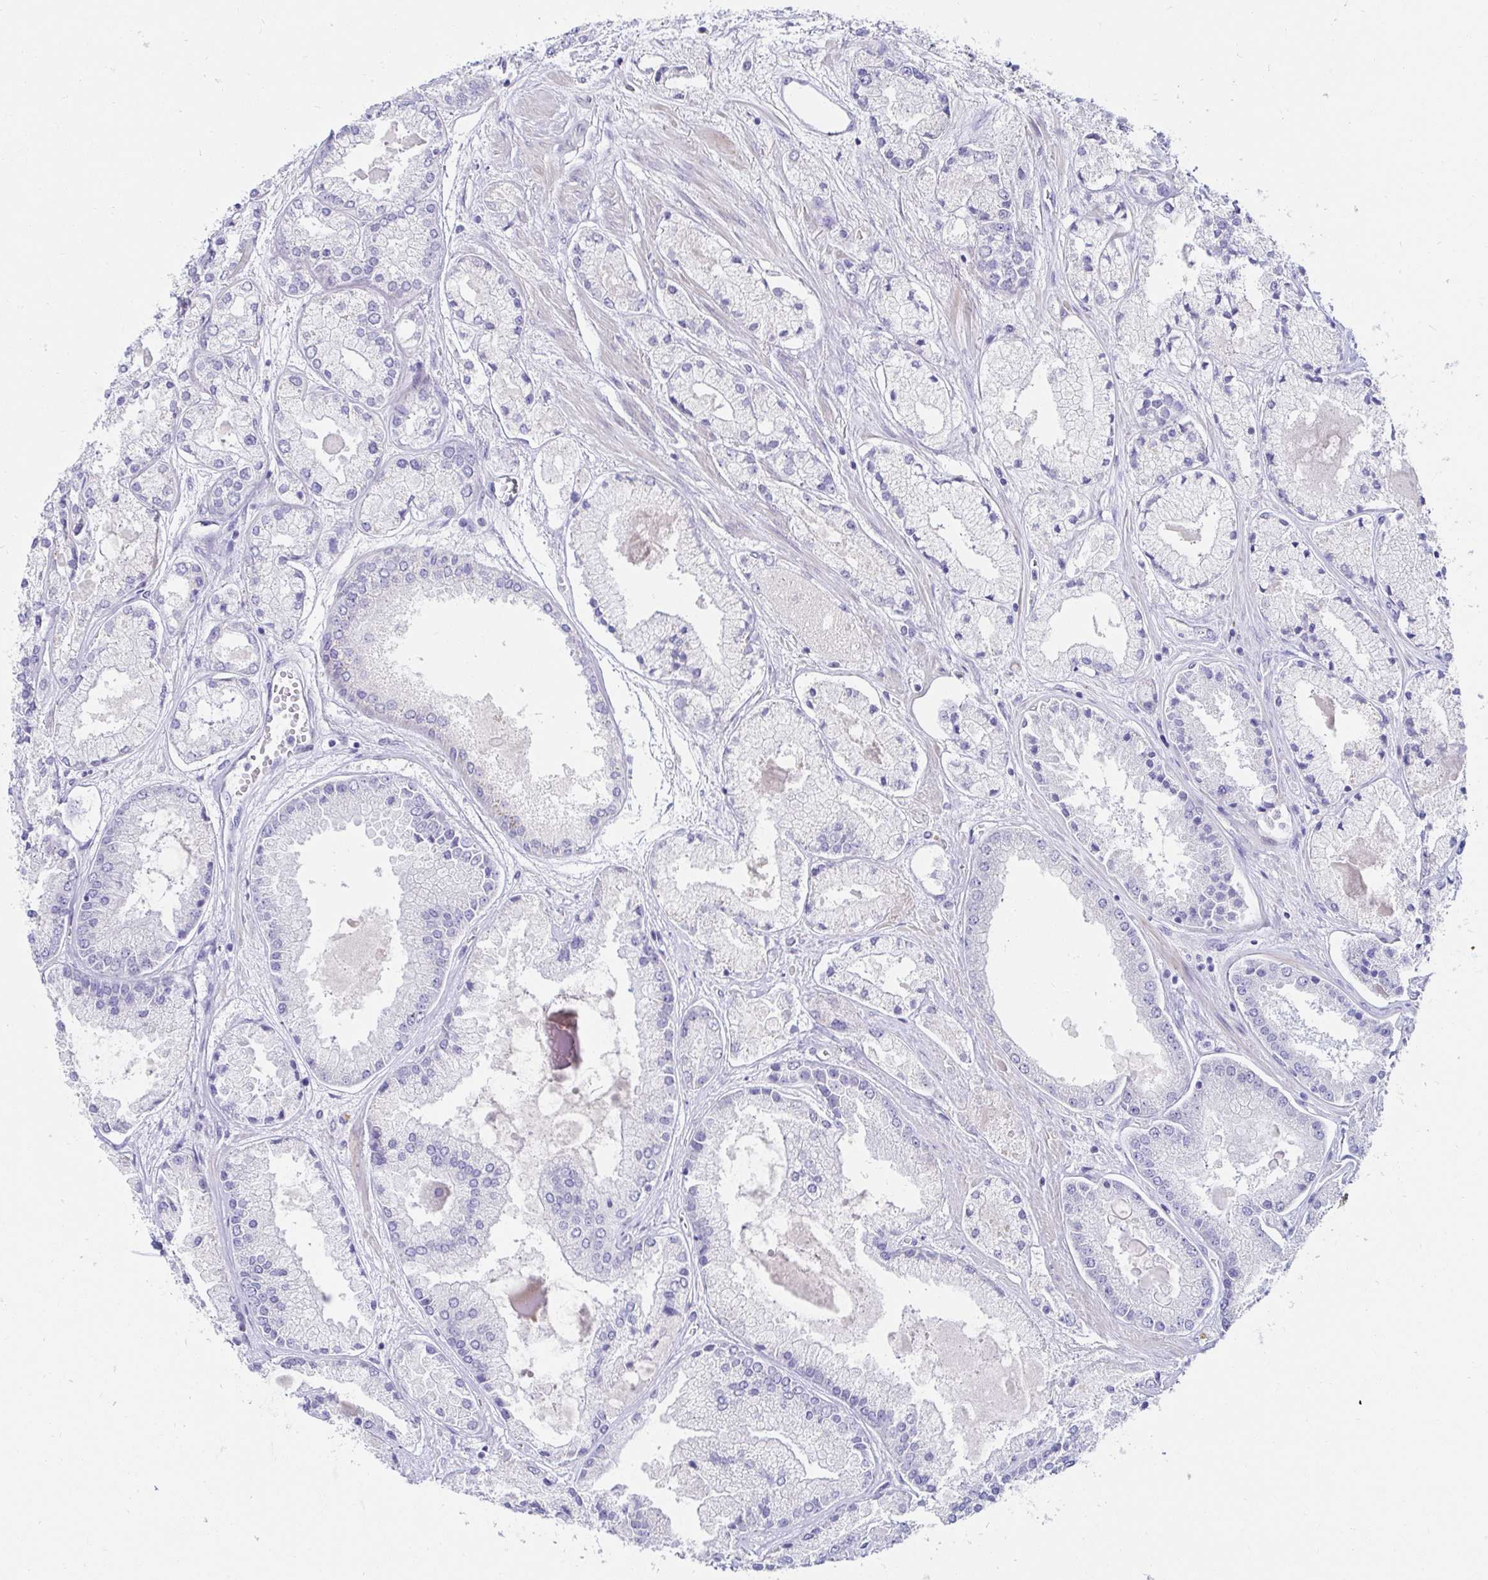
{"staining": {"intensity": "negative", "quantity": "none", "location": "none"}, "tissue": "prostate cancer", "cell_type": "Tumor cells", "image_type": "cancer", "snomed": [{"axis": "morphology", "description": "Adenocarcinoma, High grade"}, {"axis": "topography", "description": "Prostate"}], "caption": "Immunohistochemistry of prostate cancer shows no expression in tumor cells. (DAB immunohistochemistry (IHC) with hematoxylin counter stain).", "gene": "C4orf17", "patient": {"sex": "male", "age": 67}}